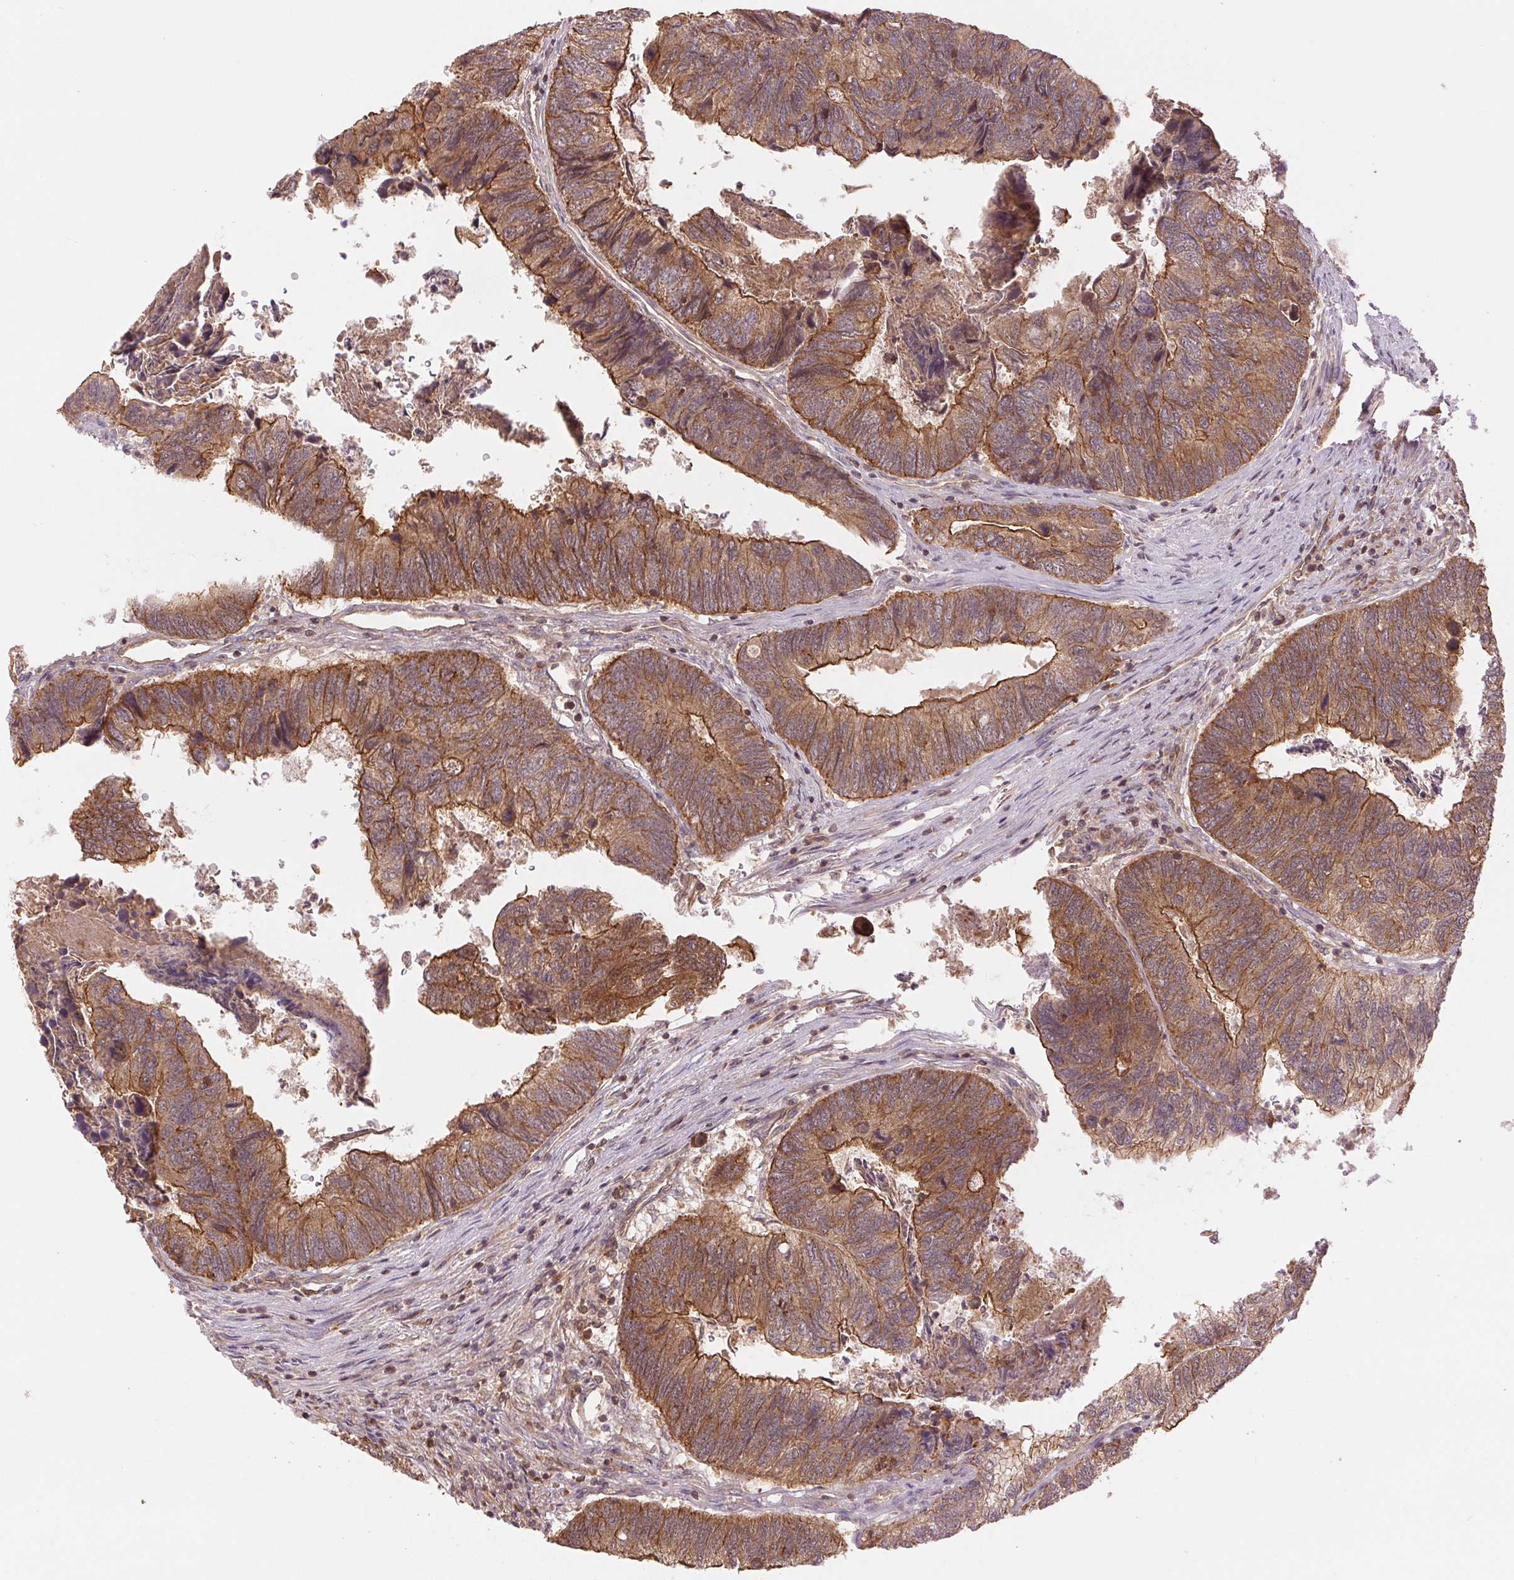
{"staining": {"intensity": "moderate", "quantity": ">75%", "location": "cytoplasmic/membranous"}, "tissue": "colorectal cancer", "cell_type": "Tumor cells", "image_type": "cancer", "snomed": [{"axis": "morphology", "description": "Adenocarcinoma, NOS"}, {"axis": "topography", "description": "Colon"}], "caption": "Protein staining of colorectal adenocarcinoma tissue shows moderate cytoplasmic/membranous expression in about >75% of tumor cells. (brown staining indicates protein expression, while blue staining denotes nuclei).", "gene": "STARD7", "patient": {"sex": "female", "age": 67}}